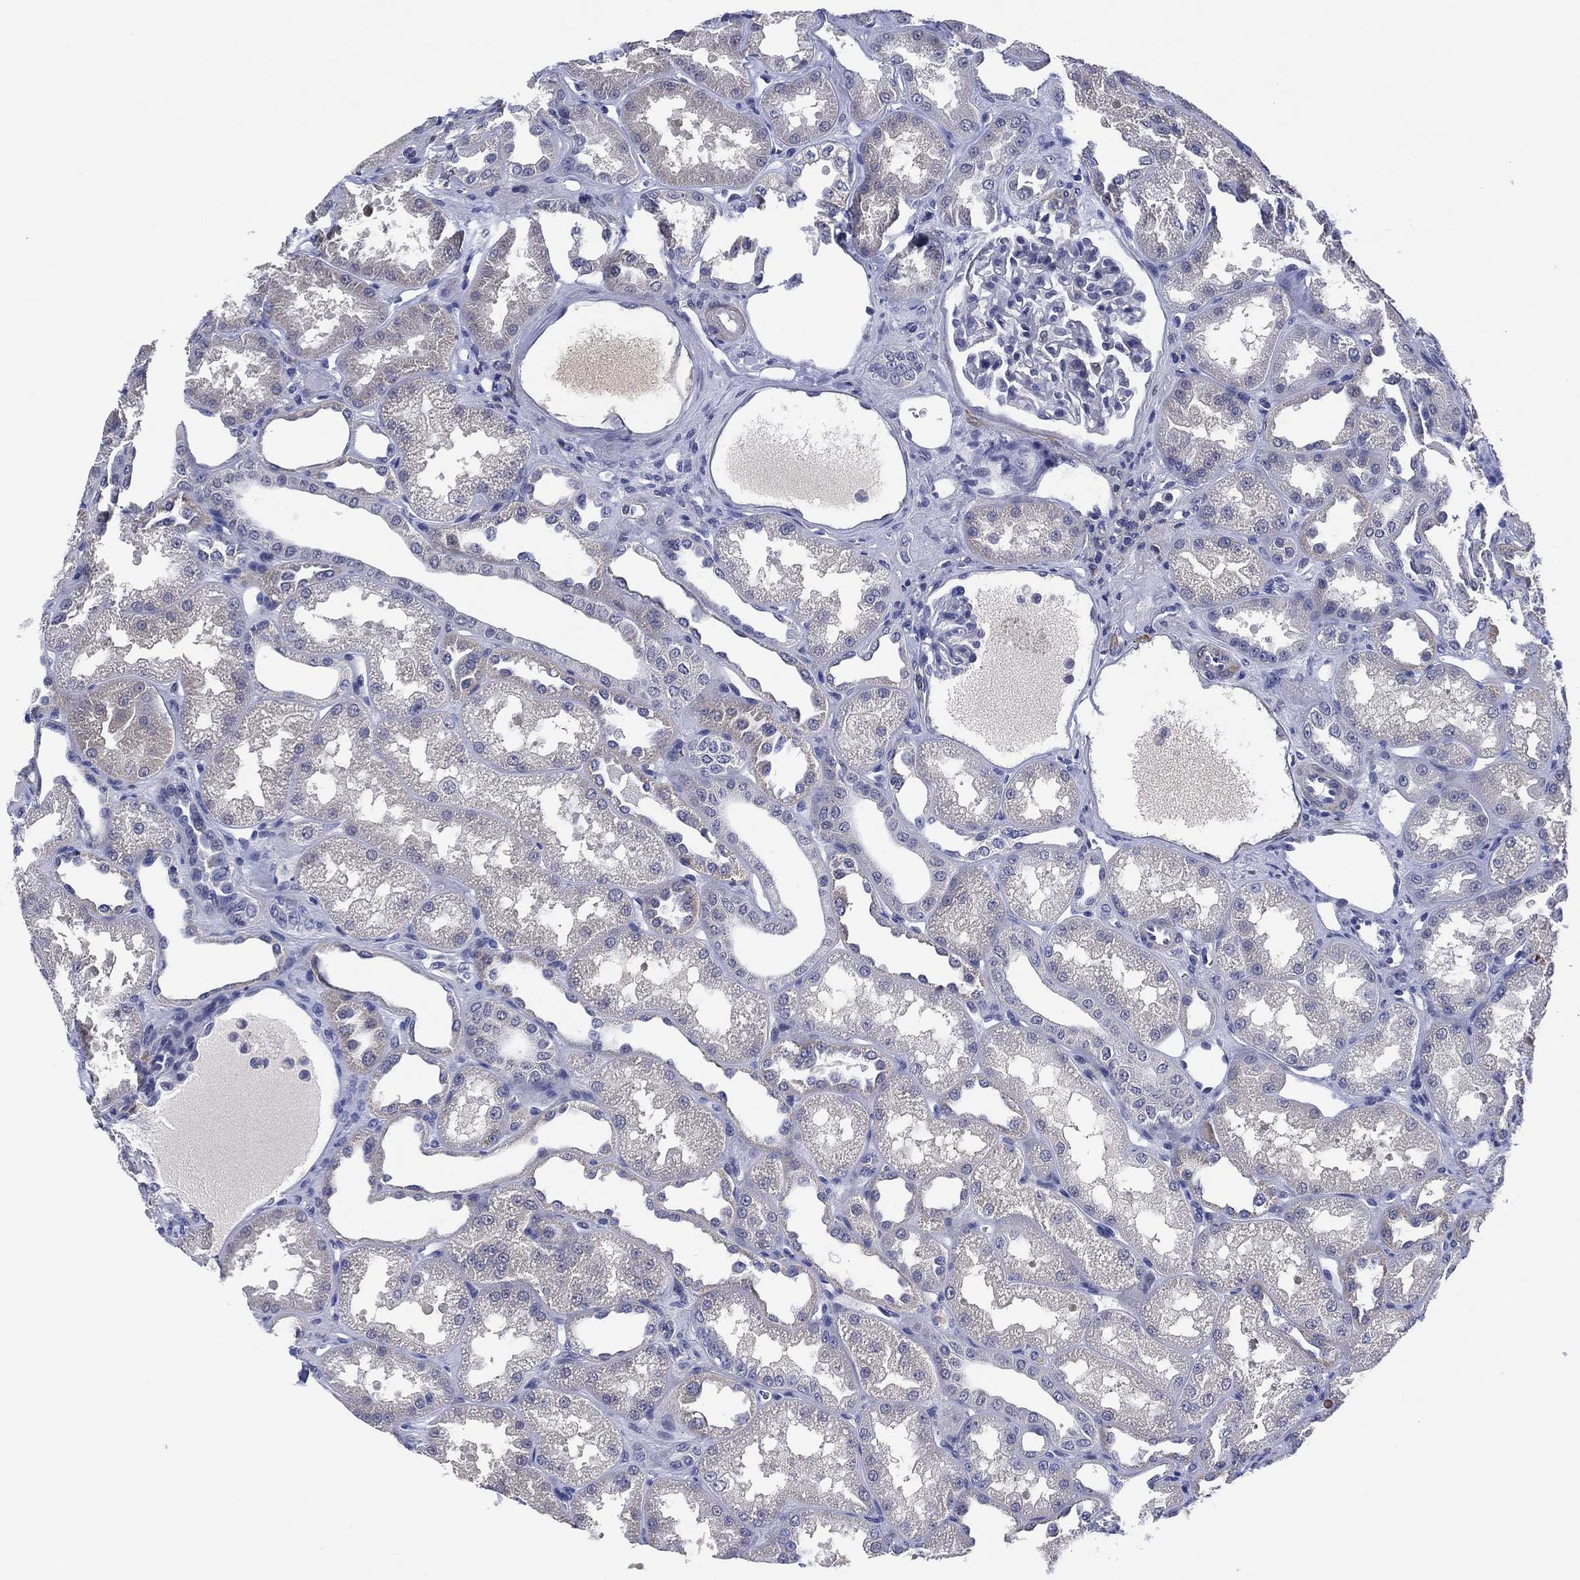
{"staining": {"intensity": "negative", "quantity": "none", "location": "none"}, "tissue": "kidney", "cell_type": "Cells in glomeruli", "image_type": "normal", "snomed": [{"axis": "morphology", "description": "Normal tissue, NOS"}, {"axis": "topography", "description": "Kidney"}], "caption": "Cells in glomeruli show no significant expression in benign kidney. Nuclei are stained in blue.", "gene": "CLIP3", "patient": {"sex": "male", "age": 61}}